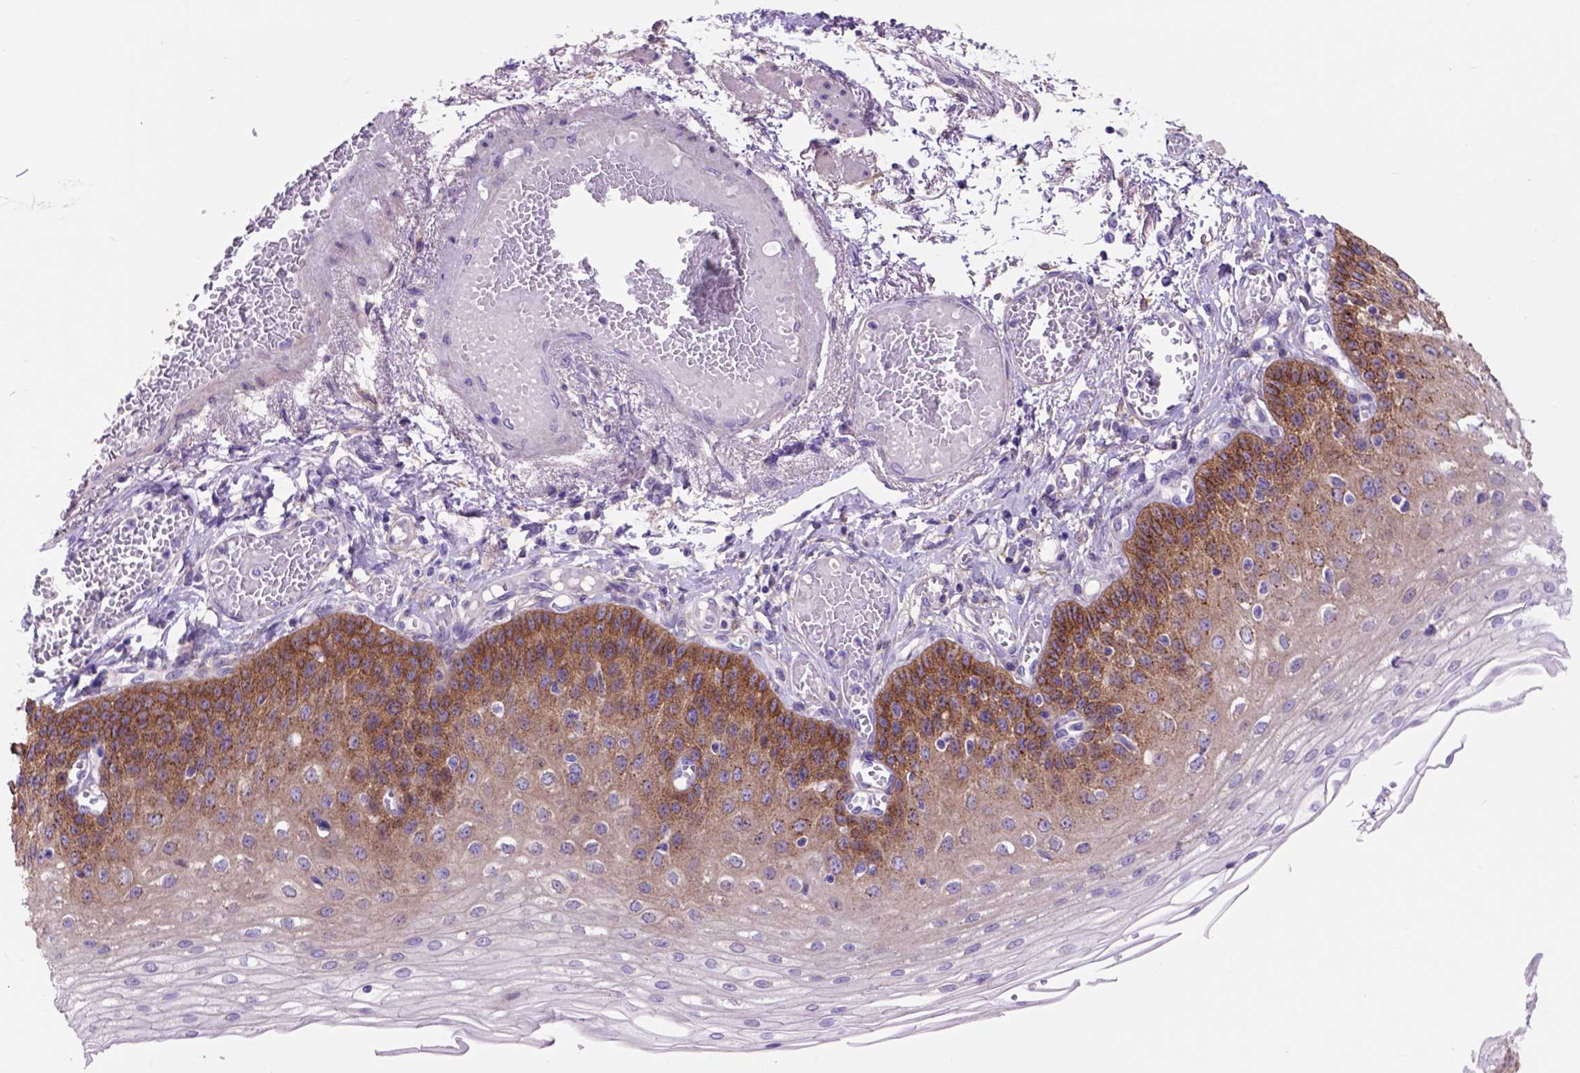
{"staining": {"intensity": "moderate", "quantity": "25%-75%", "location": "cytoplasmic/membranous"}, "tissue": "esophagus", "cell_type": "Squamous epithelial cells", "image_type": "normal", "snomed": [{"axis": "morphology", "description": "Normal tissue, NOS"}, {"axis": "morphology", "description": "Adenocarcinoma, NOS"}, {"axis": "topography", "description": "Esophagus"}], "caption": "Immunohistochemistry (DAB (3,3'-diaminobenzidine)) staining of unremarkable esophagus exhibits moderate cytoplasmic/membranous protein staining in approximately 25%-75% of squamous epithelial cells.", "gene": "EGFR", "patient": {"sex": "male", "age": 81}}